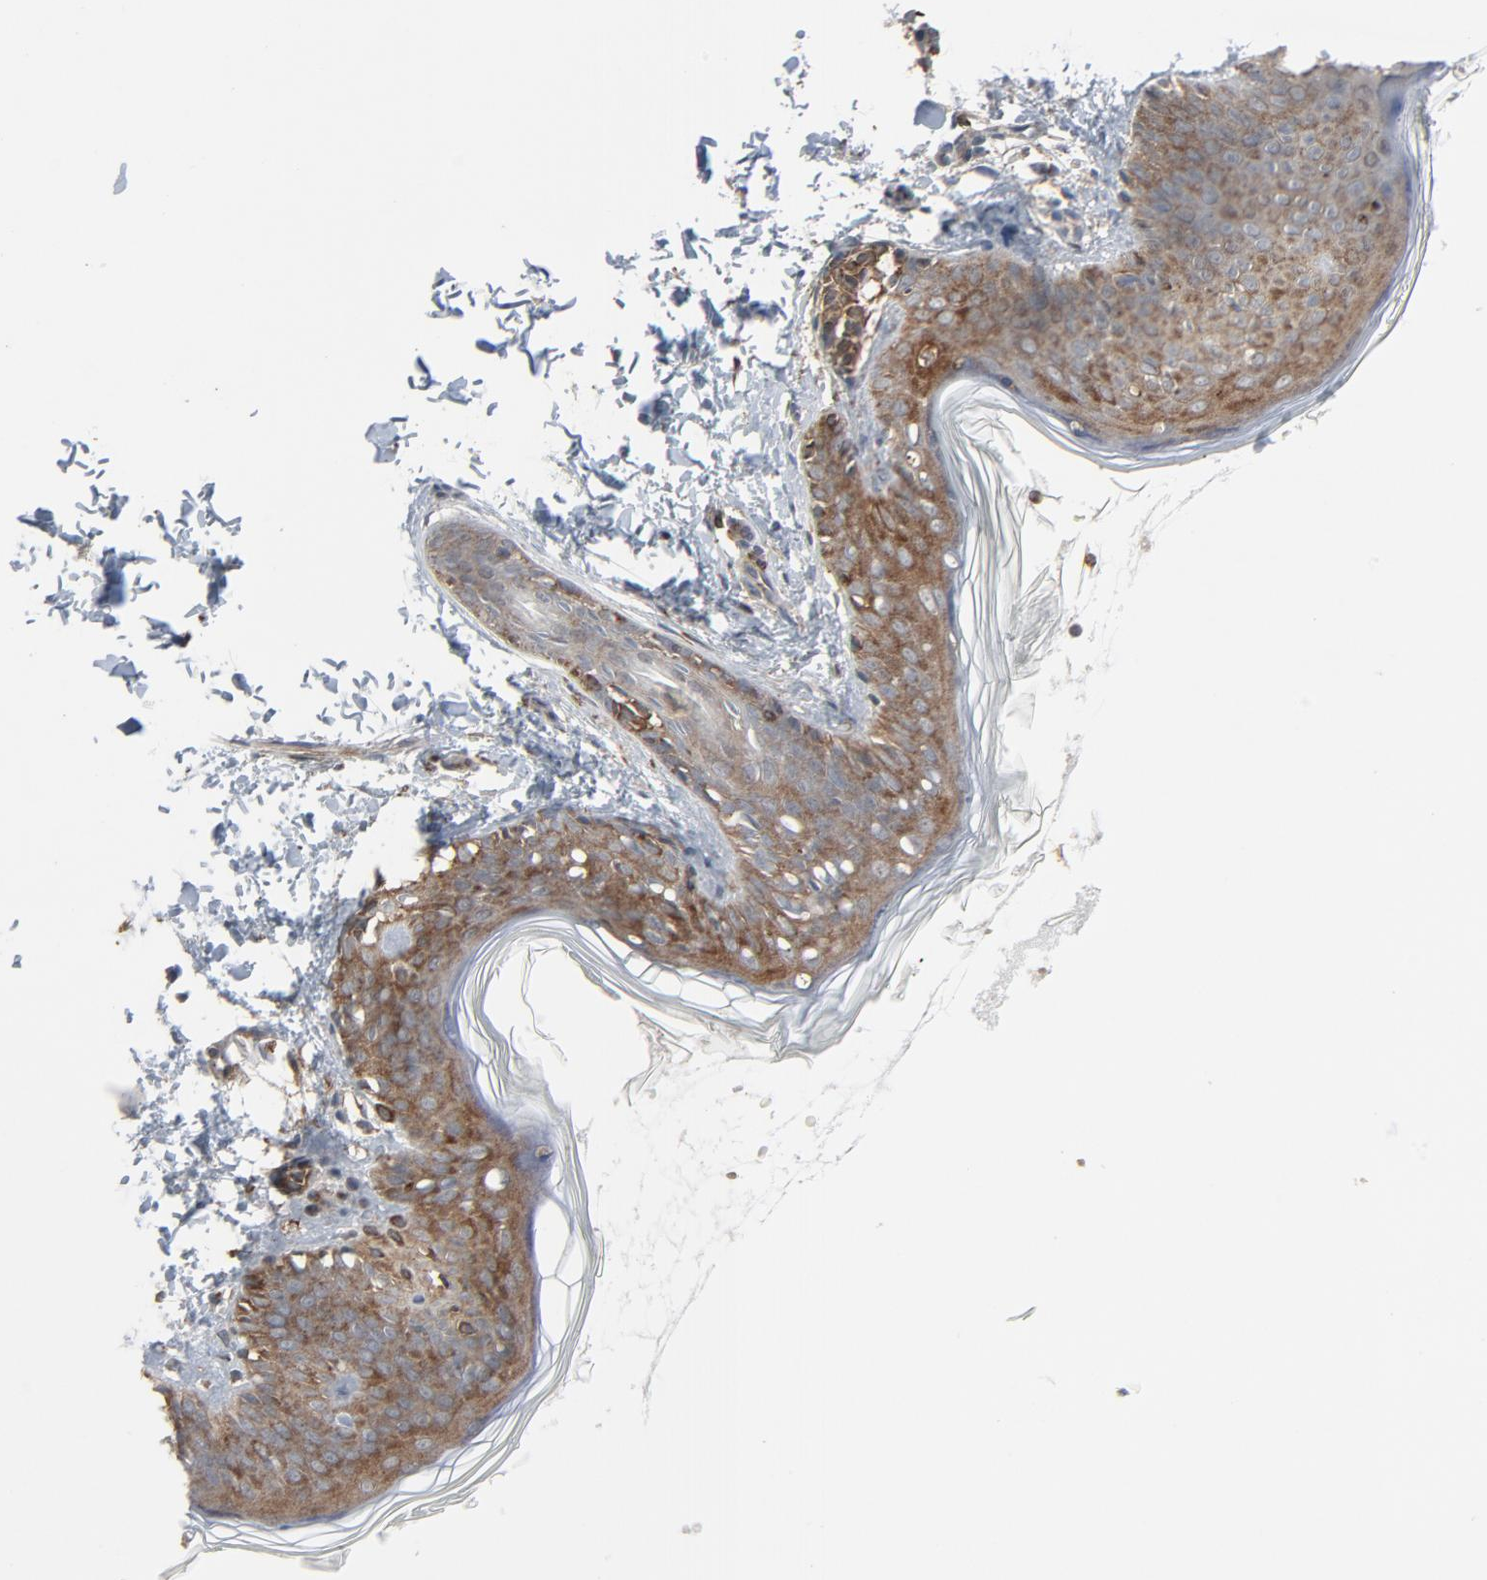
{"staining": {"intensity": "moderate", "quantity": ">75%", "location": "cytoplasmic/membranous"}, "tissue": "skin", "cell_type": "Fibroblasts", "image_type": "normal", "snomed": [{"axis": "morphology", "description": "Normal tissue, NOS"}, {"axis": "topography", "description": "Skin"}], "caption": "DAB (3,3'-diaminobenzidine) immunohistochemical staining of benign human skin reveals moderate cytoplasmic/membranous protein expression in about >75% of fibroblasts. (DAB (3,3'-diaminobenzidine) = brown stain, brightfield microscopy at high magnification).", "gene": "OPTN", "patient": {"sex": "female", "age": 4}}